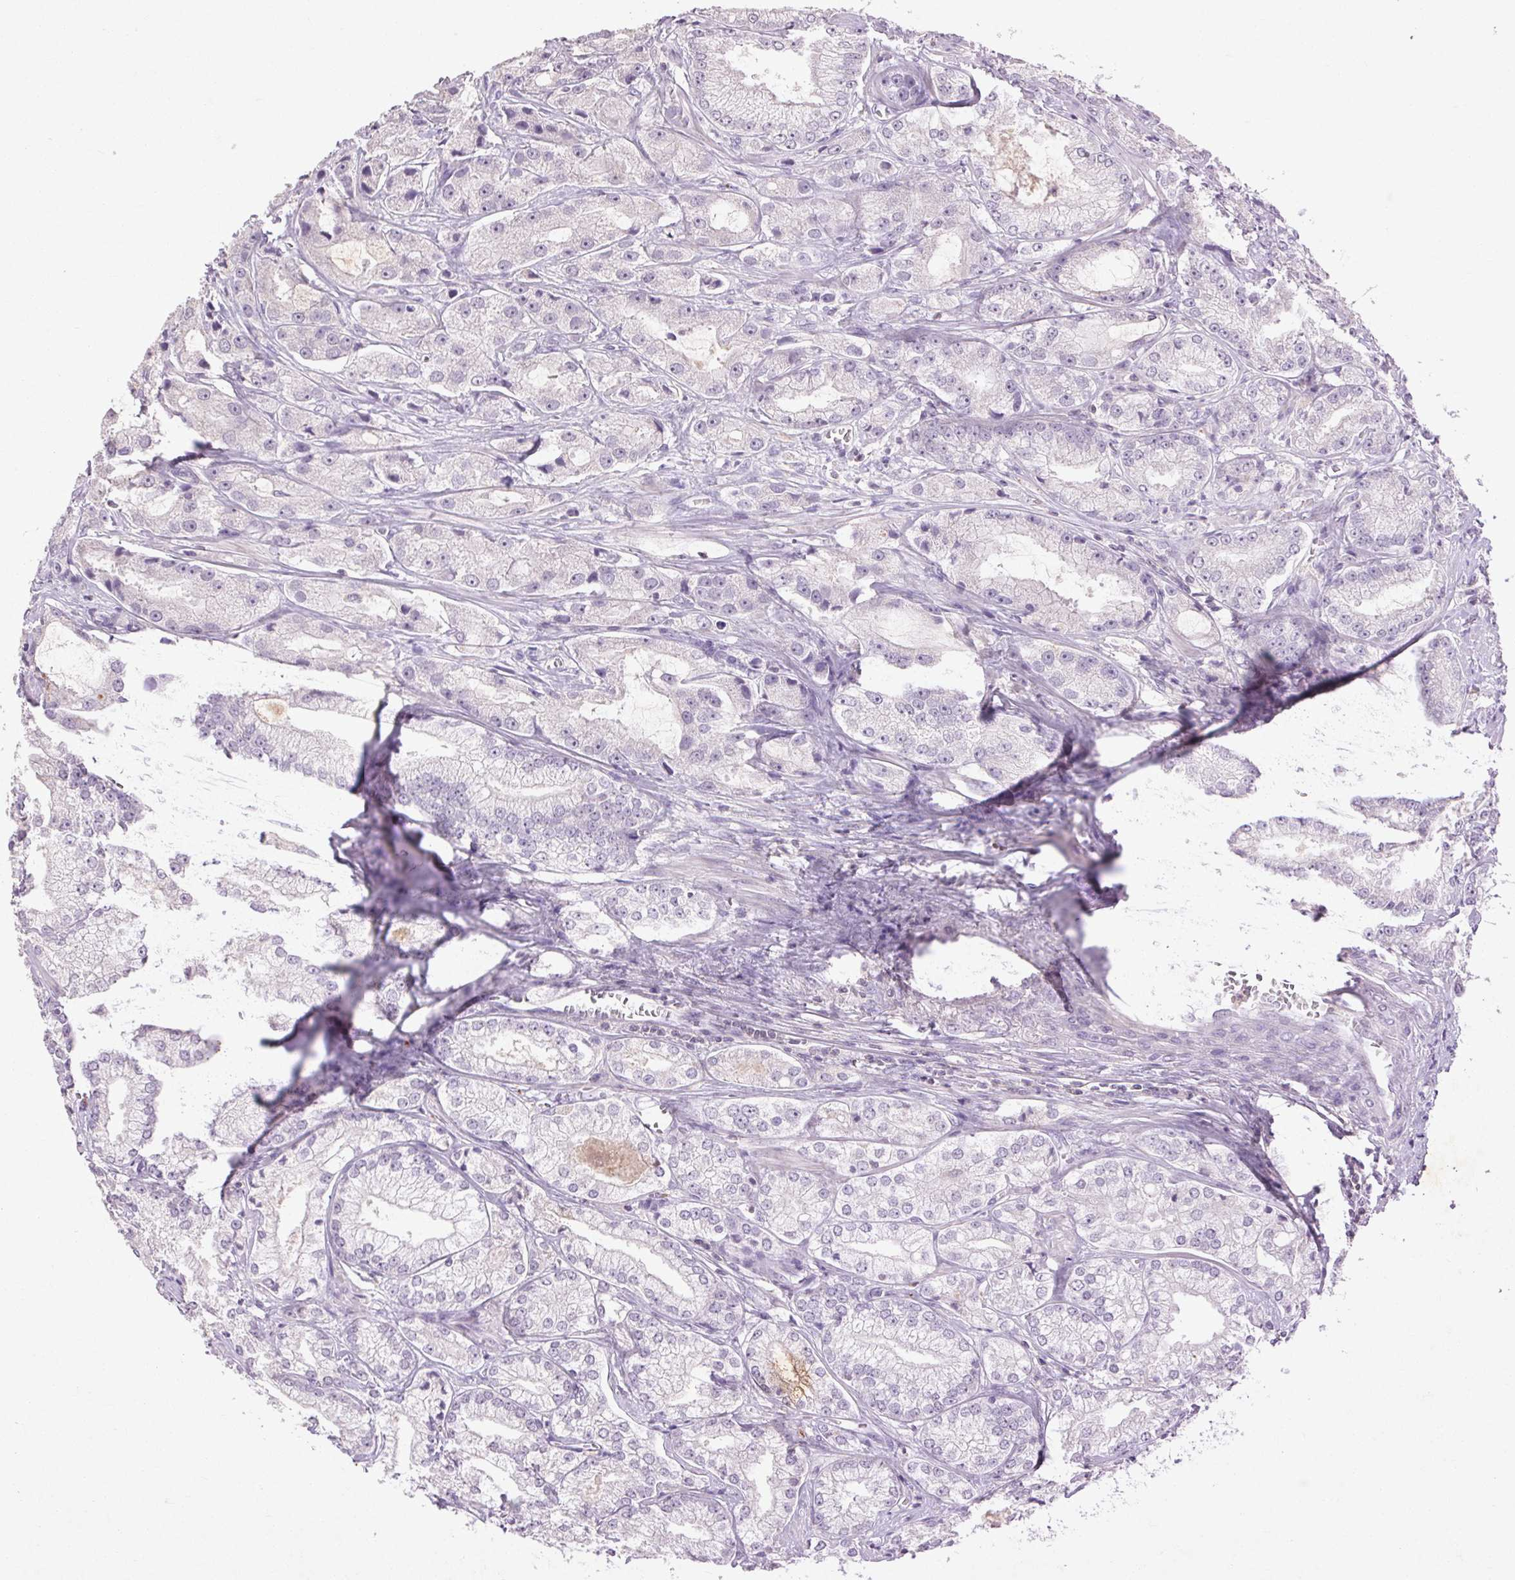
{"staining": {"intensity": "negative", "quantity": "none", "location": "none"}, "tissue": "prostate cancer", "cell_type": "Tumor cells", "image_type": "cancer", "snomed": [{"axis": "morphology", "description": "Adenocarcinoma, High grade"}, {"axis": "topography", "description": "Prostate"}], "caption": "The histopathology image exhibits no significant positivity in tumor cells of prostate cancer.", "gene": "FNDC7", "patient": {"sex": "male", "age": 64}}